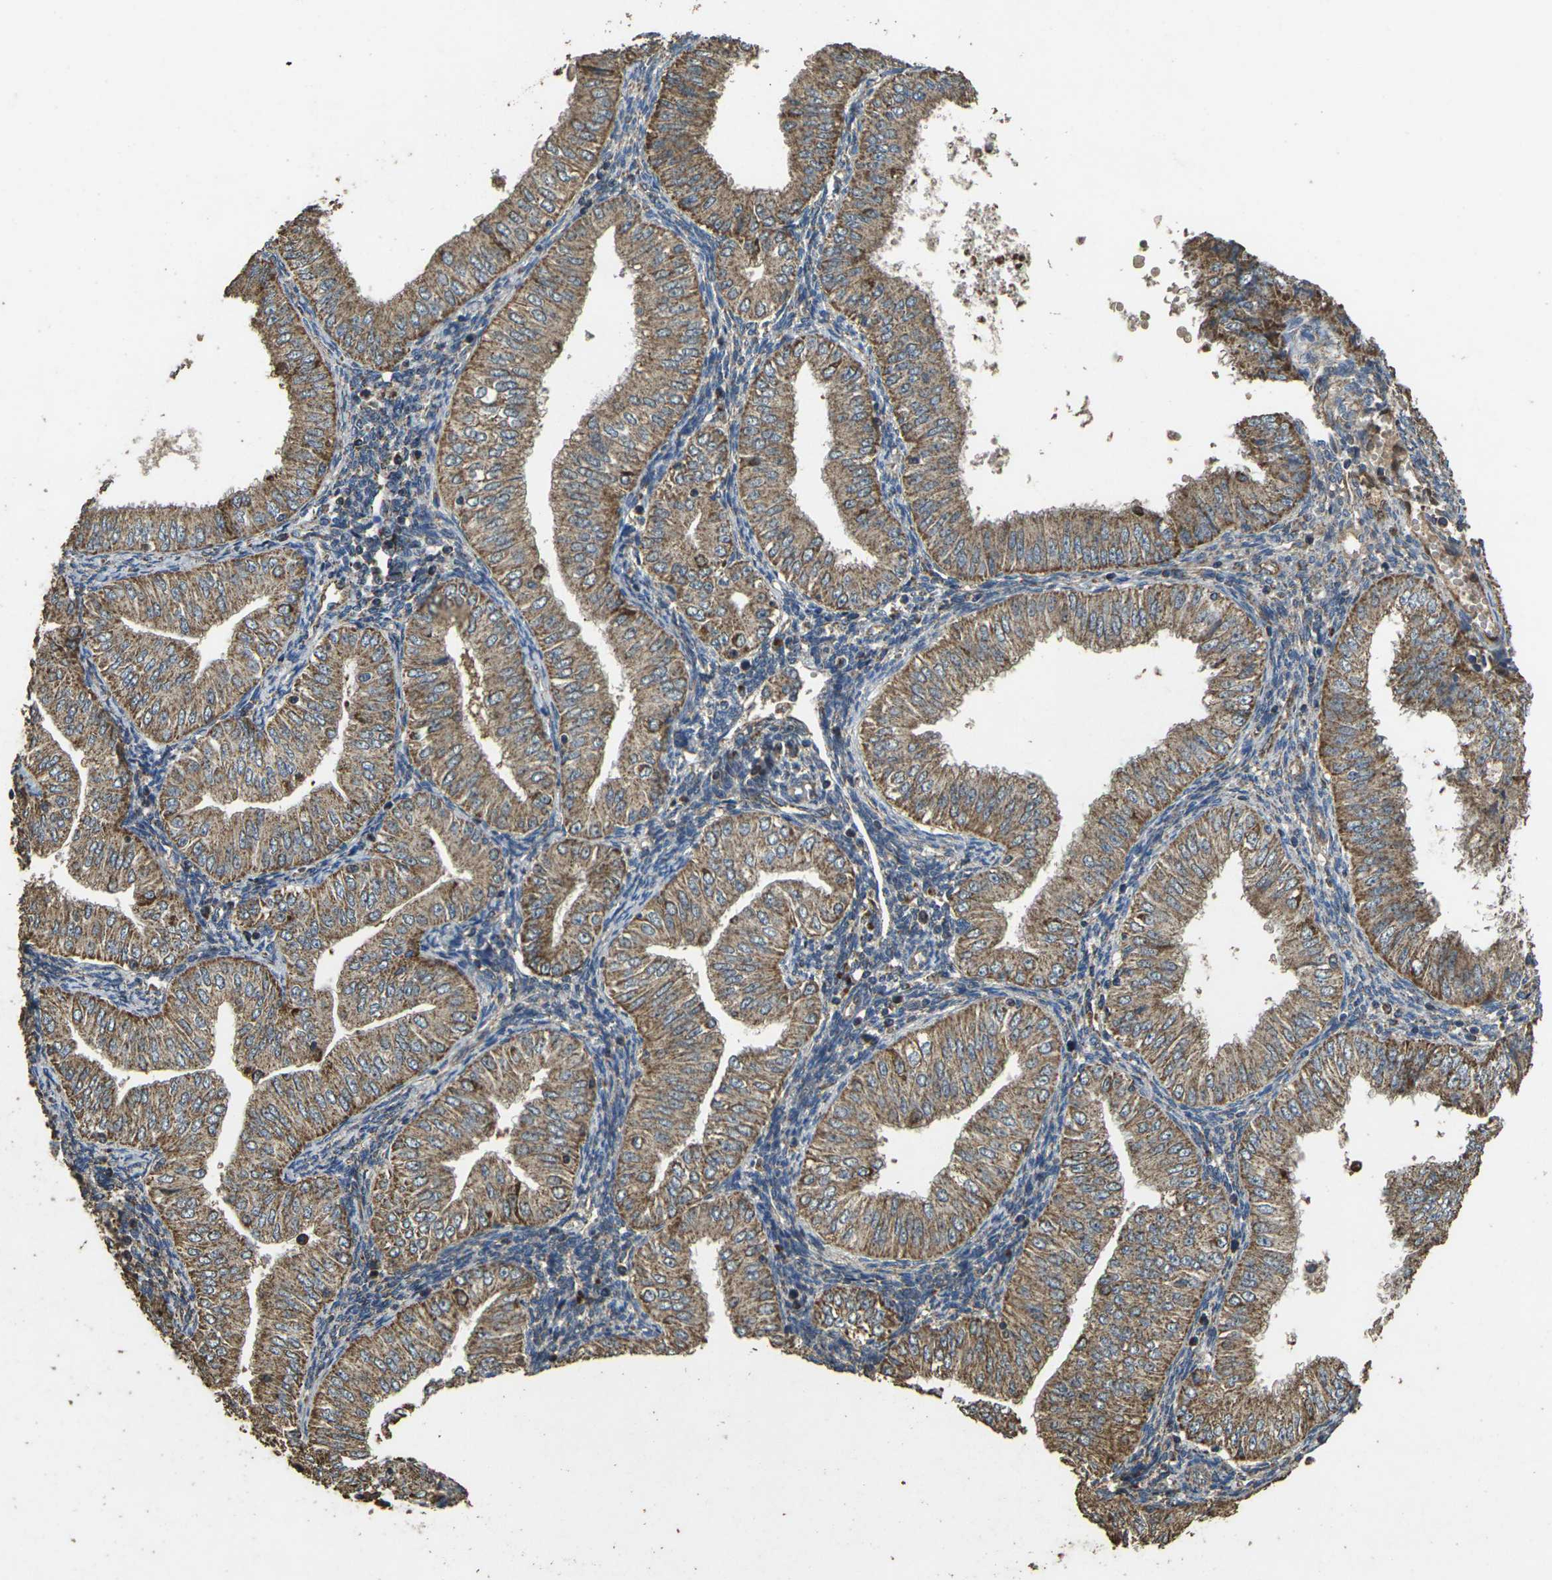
{"staining": {"intensity": "moderate", "quantity": ">75%", "location": "cytoplasmic/membranous"}, "tissue": "endometrial cancer", "cell_type": "Tumor cells", "image_type": "cancer", "snomed": [{"axis": "morphology", "description": "Normal tissue, NOS"}, {"axis": "morphology", "description": "Adenocarcinoma, NOS"}, {"axis": "topography", "description": "Endometrium"}], "caption": "This micrograph shows adenocarcinoma (endometrial) stained with immunohistochemistry (IHC) to label a protein in brown. The cytoplasmic/membranous of tumor cells show moderate positivity for the protein. Nuclei are counter-stained blue.", "gene": "MAPK11", "patient": {"sex": "female", "age": 53}}